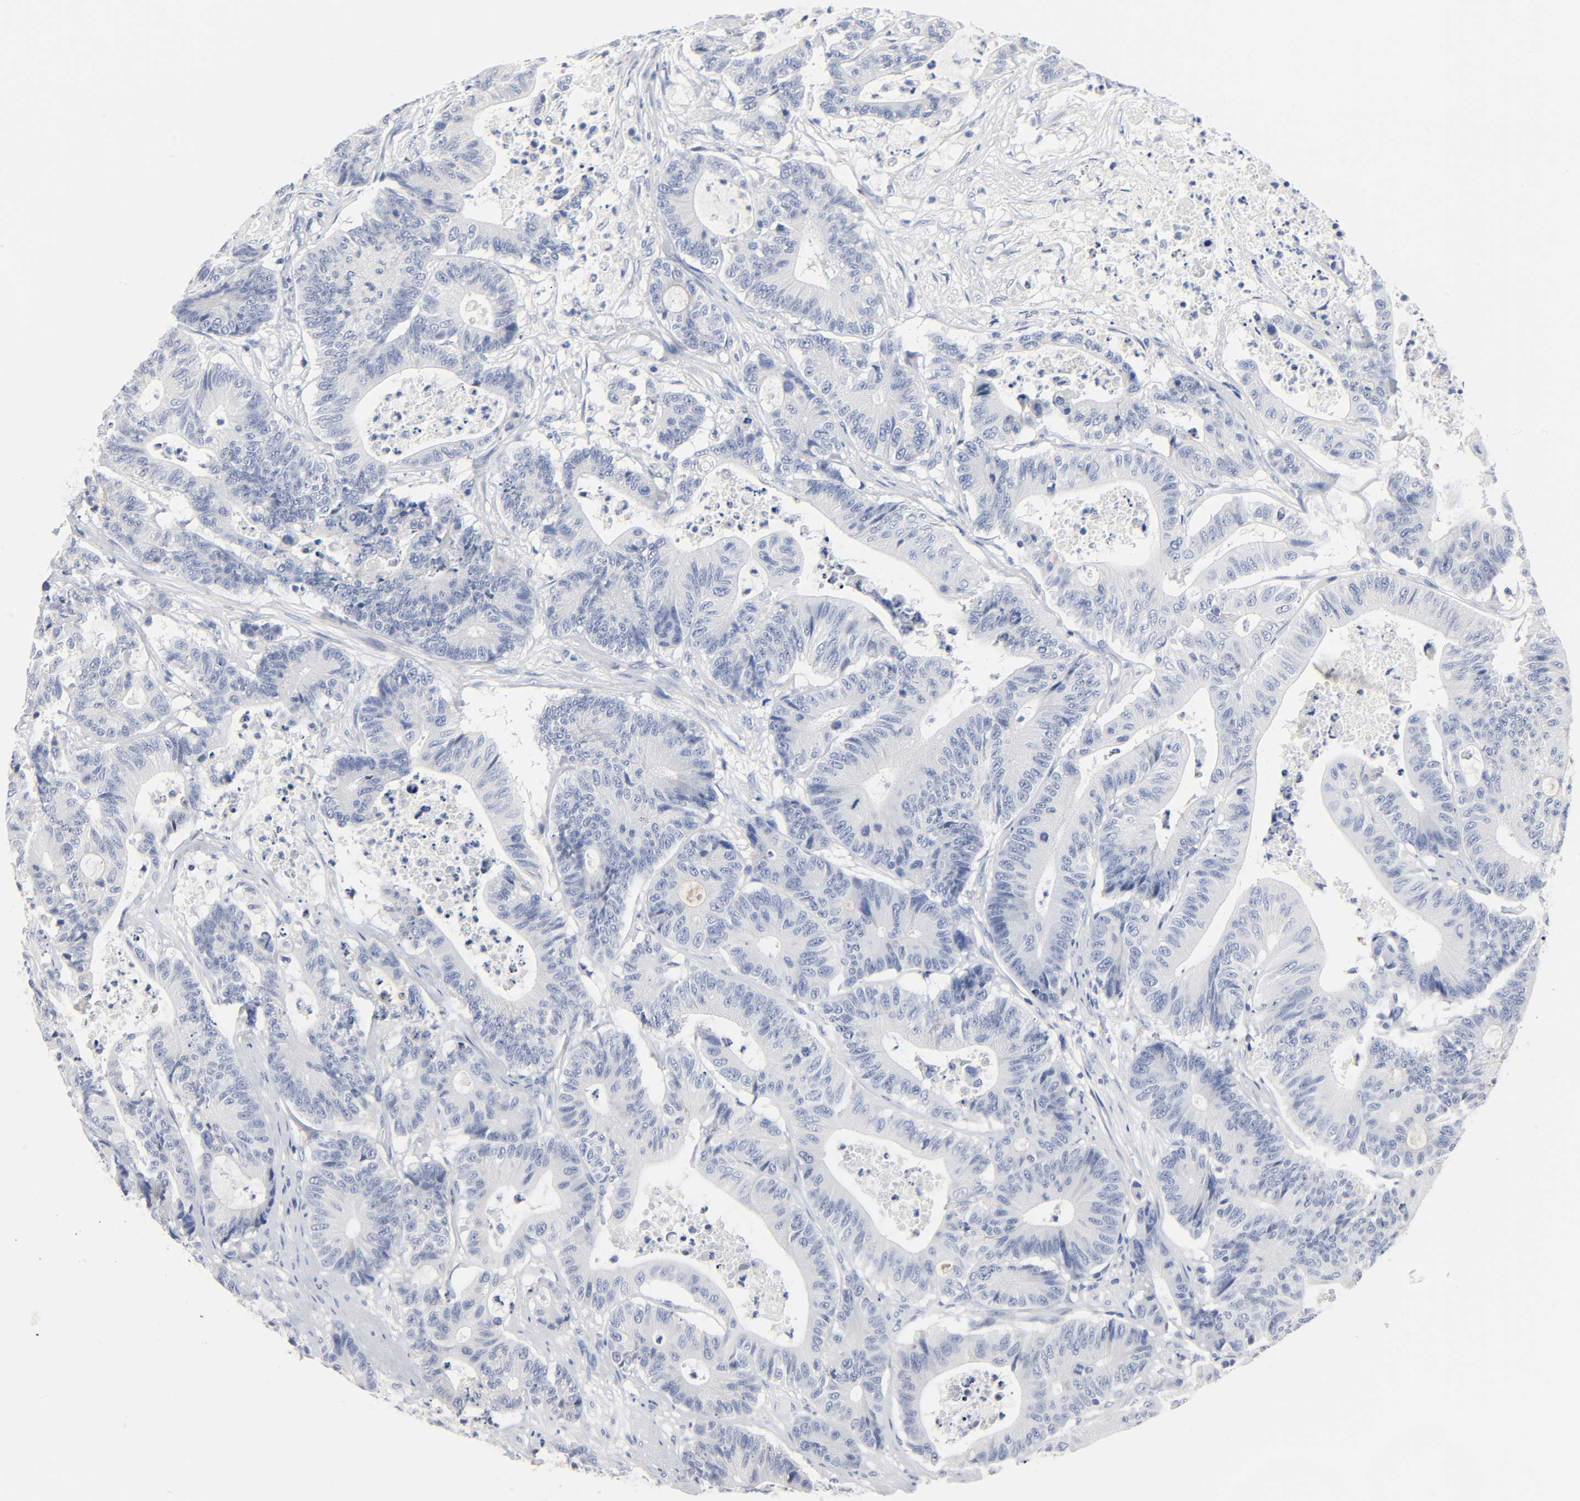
{"staining": {"intensity": "negative", "quantity": "none", "location": "none"}, "tissue": "colorectal cancer", "cell_type": "Tumor cells", "image_type": "cancer", "snomed": [{"axis": "morphology", "description": "Adenocarcinoma, NOS"}, {"axis": "topography", "description": "Colon"}], "caption": "Tumor cells are negative for protein expression in human adenocarcinoma (colorectal).", "gene": "ACP3", "patient": {"sex": "female", "age": 84}}